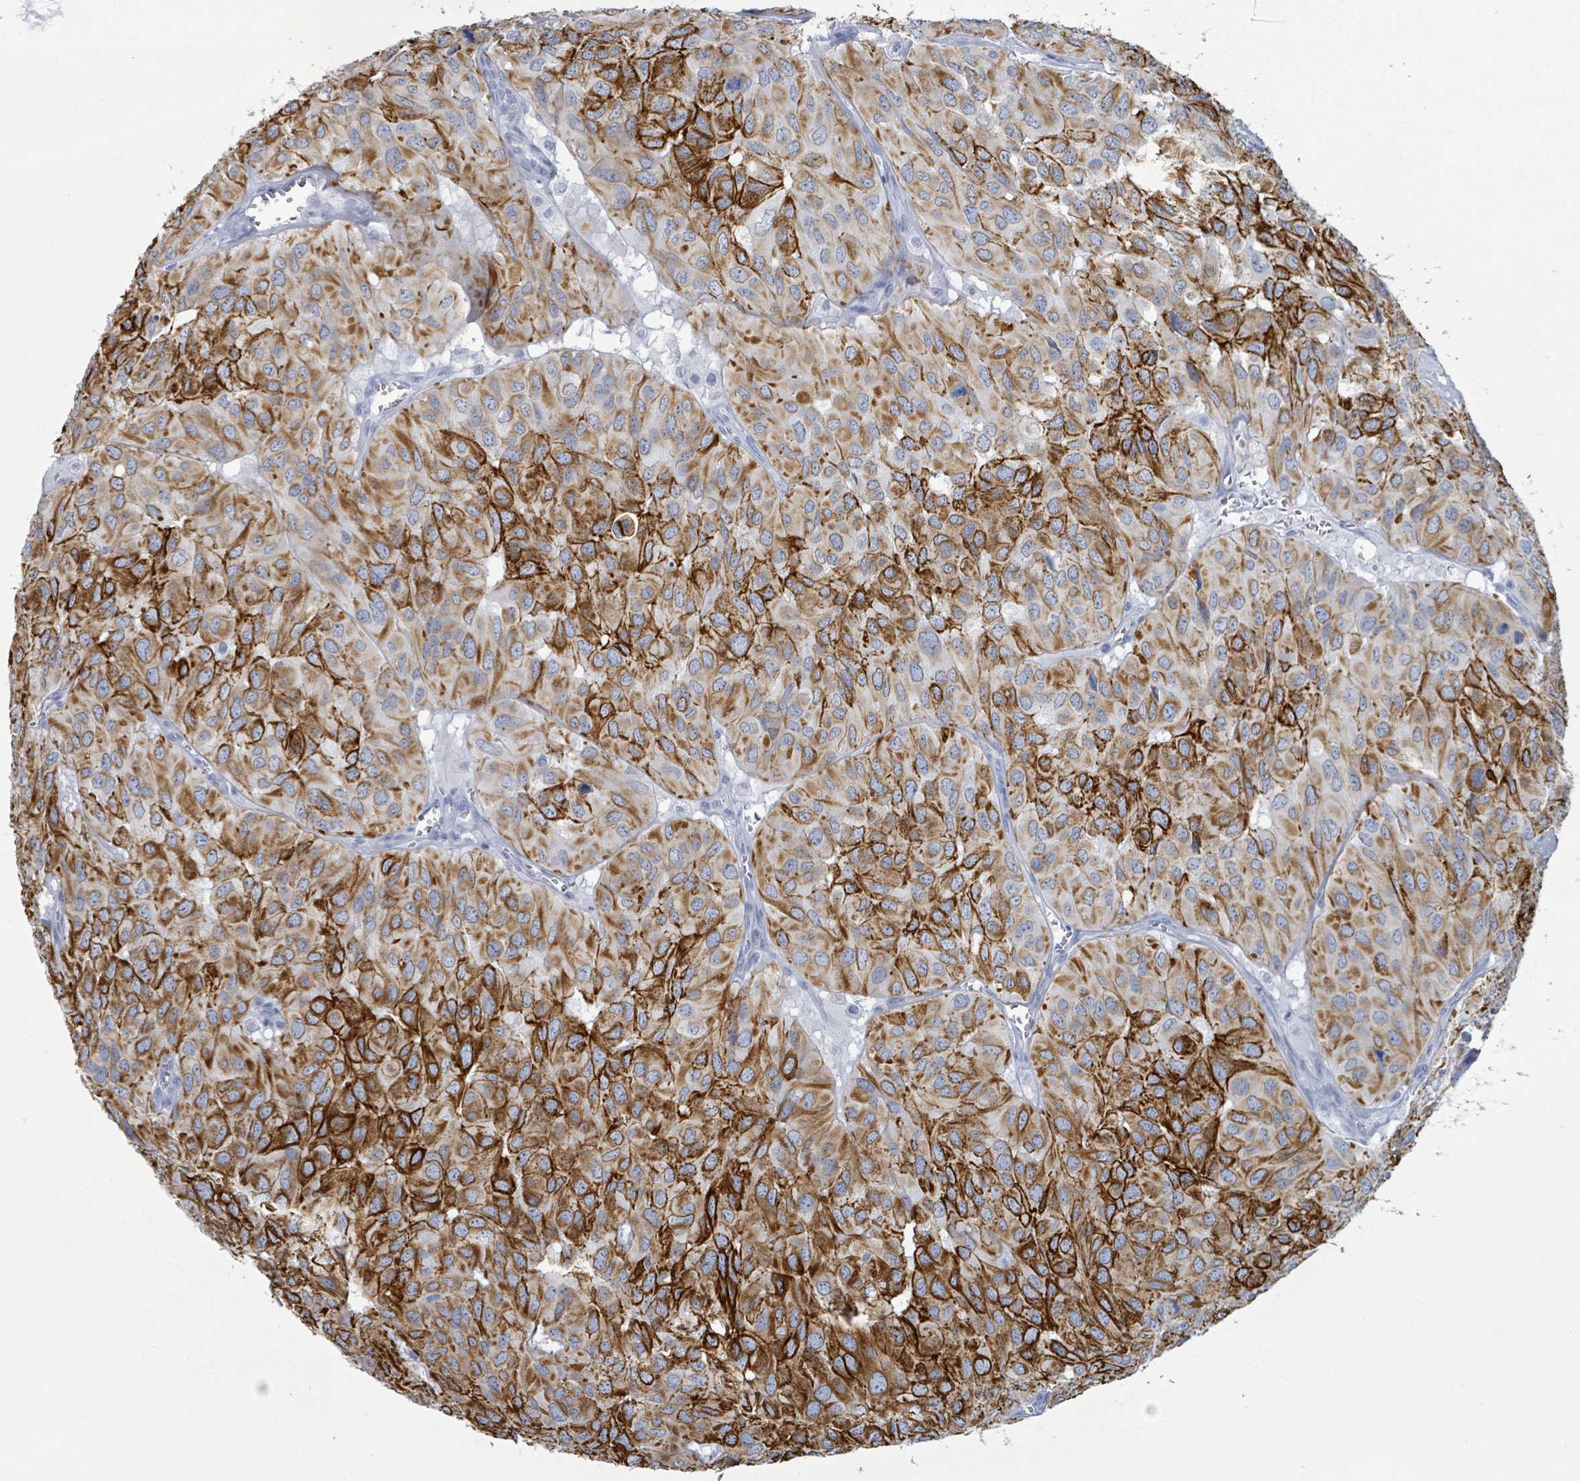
{"staining": {"intensity": "strong", "quantity": ">75%", "location": "cytoplasmic/membranous"}, "tissue": "head and neck cancer", "cell_type": "Tumor cells", "image_type": "cancer", "snomed": [{"axis": "morphology", "description": "Adenocarcinoma, NOS"}, {"axis": "topography", "description": "Salivary gland, NOS"}, {"axis": "topography", "description": "Head-Neck"}], "caption": "A photomicrograph of head and neck cancer (adenocarcinoma) stained for a protein reveals strong cytoplasmic/membranous brown staining in tumor cells.", "gene": "KRT8", "patient": {"sex": "female", "age": 76}}